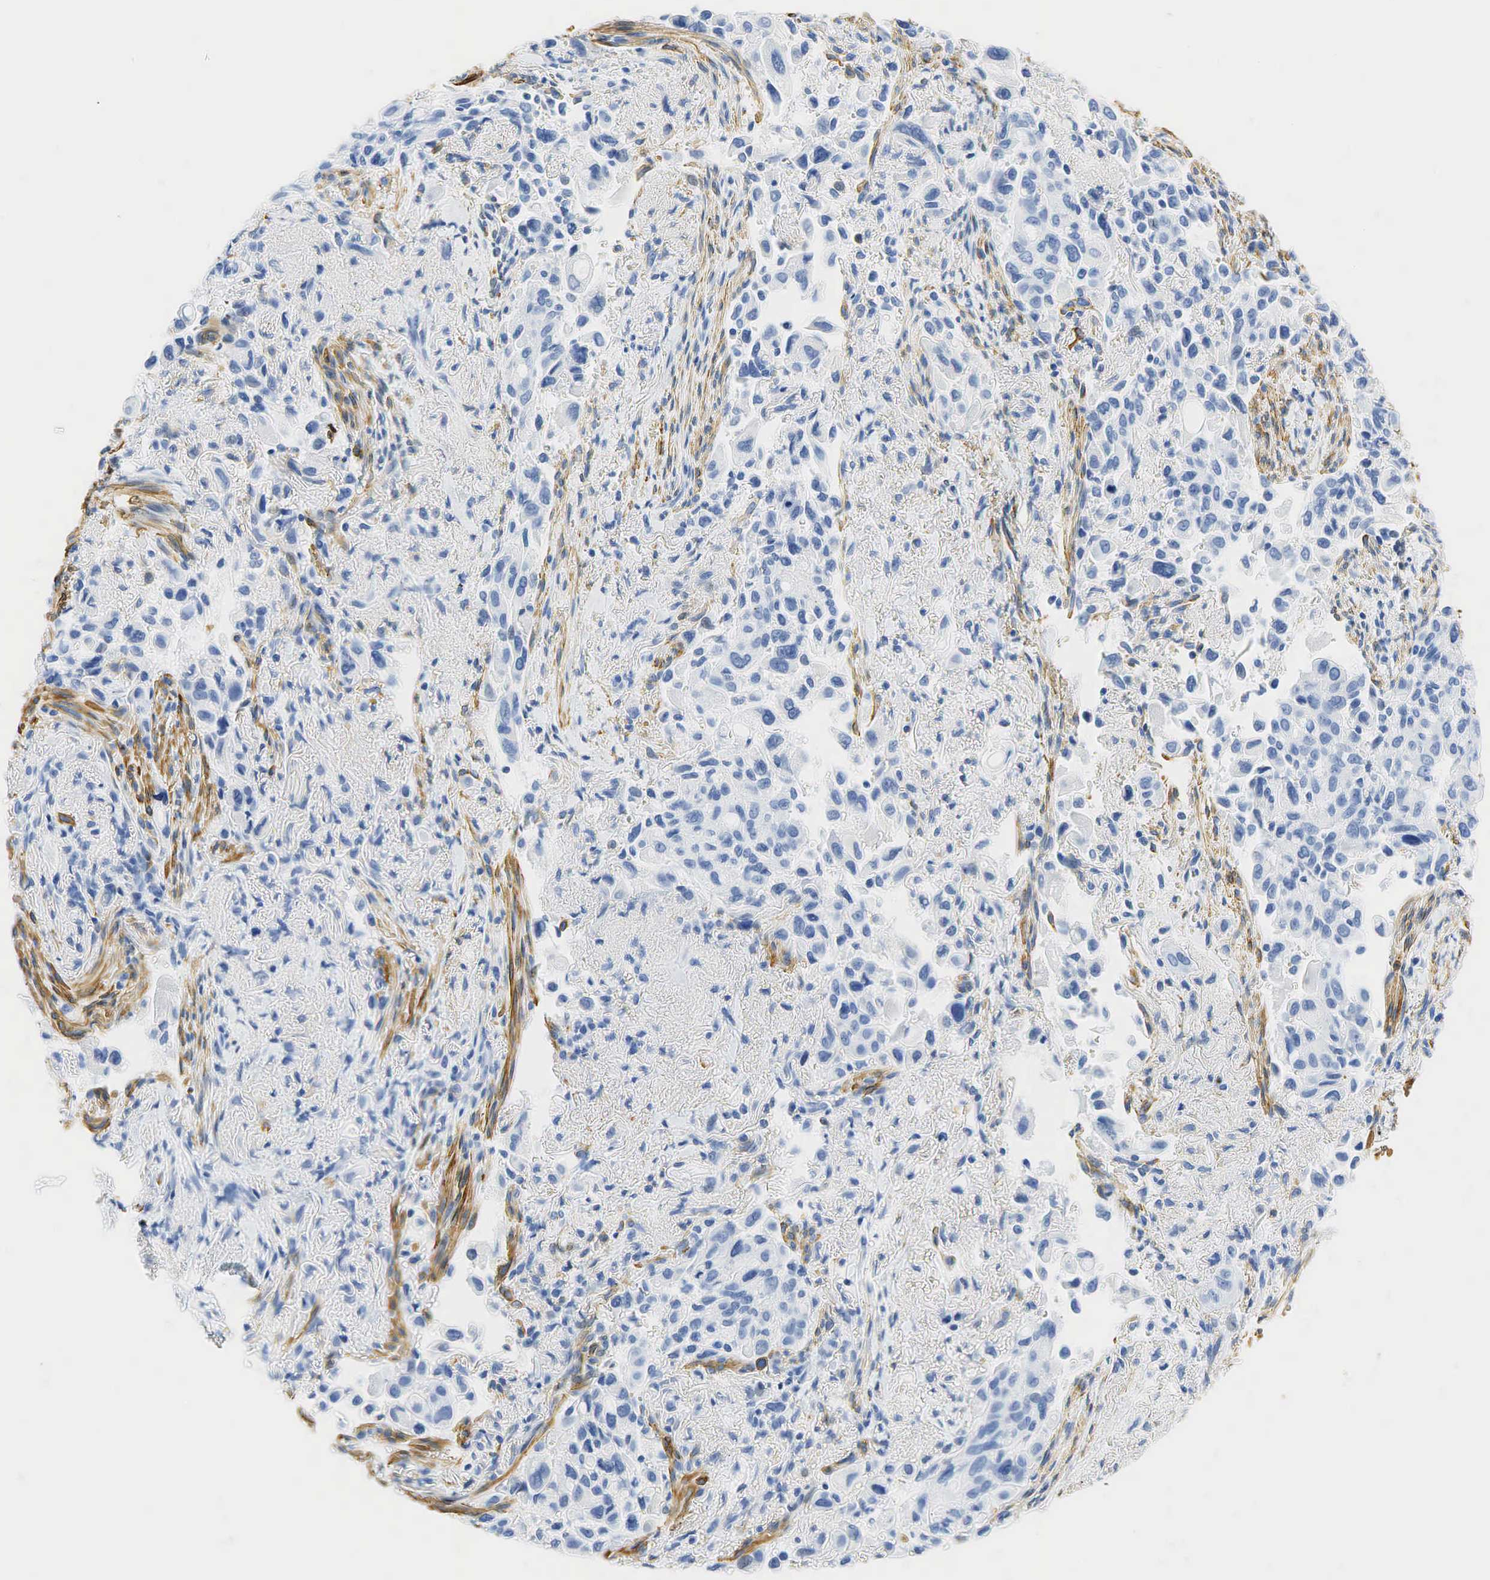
{"staining": {"intensity": "negative", "quantity": "none", "location": "none"}, "tissue": "lung cancer", "cell_type": "Tumor cells", "image_type": "cancer", "snomed": [{"axis": "morphology", "description": "Adenocarcinoma, NOS"}, {"axis": "topography", "description": "Lung"}], "caption": "The histopathology image demonstrates no staining of tumor cells in adenocarcinoma (lung). Nuclei are stained in blue.", "gene": "ACTA1", "patient": {"sex": "male", "age": 68}}